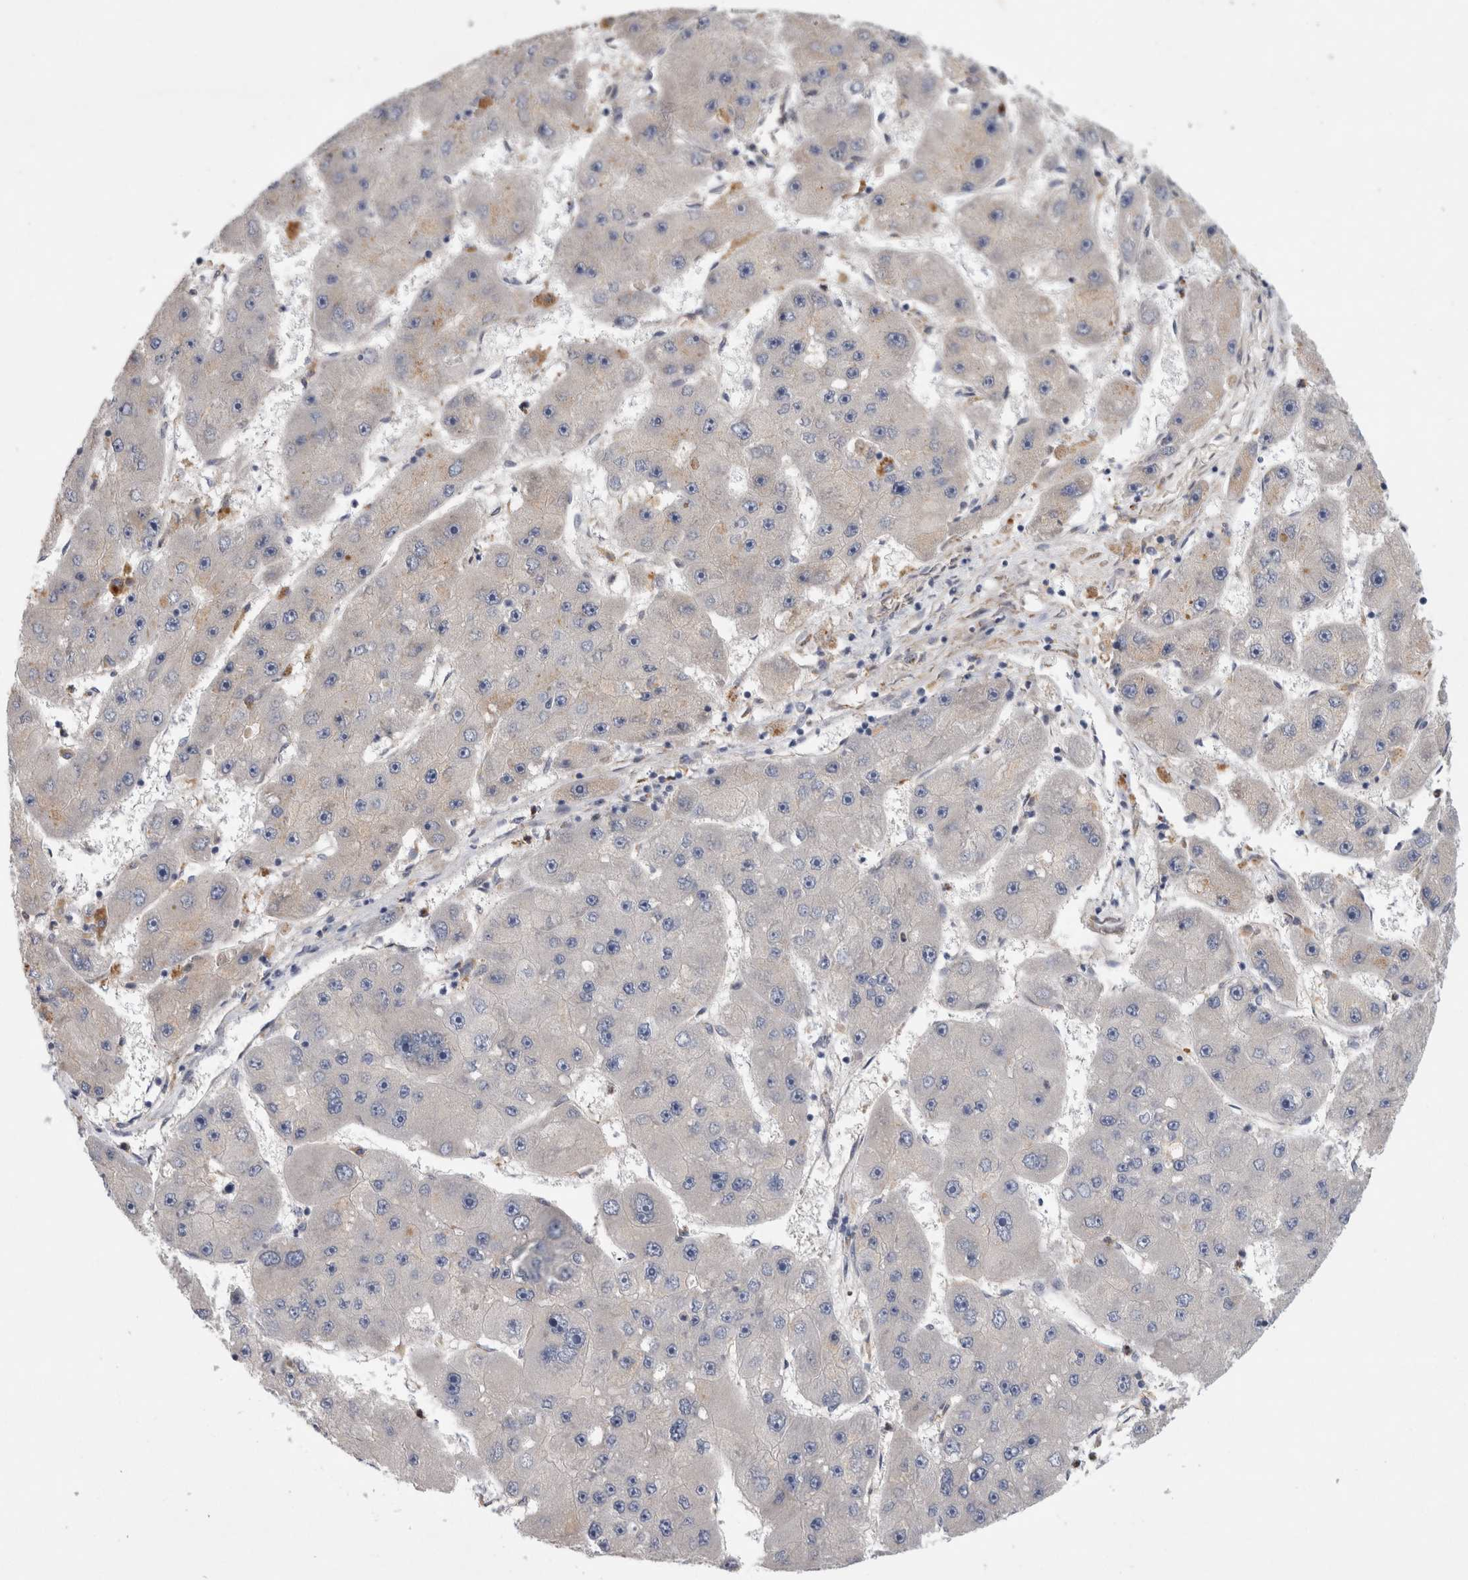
{"staining": {"intensity": "negative", "quantity": "none", "location": "none"}, "tissue": "liver cancer", "cell_type": "Tumor cells", "image_type": "cancer", "snomed": [{"axis": "morphology", "description": "Carcinoma, Hepatocellular, NOS"}, {"axis": "topography", "description": "Liver"}], "caption": "Immunohistochemistry (IHC) photomicrograph of liver hepatocellular carcinoma stained for a protein (brown), which demonstrates no expression in tumor cells. (Brightfield microscopy of DAB (3,3'-diaminobenzidine) immunohistochemistry (IHC) at high magnification).", "gene": "ANKFY1", "patient": {"sex": "female", "age": 61}}